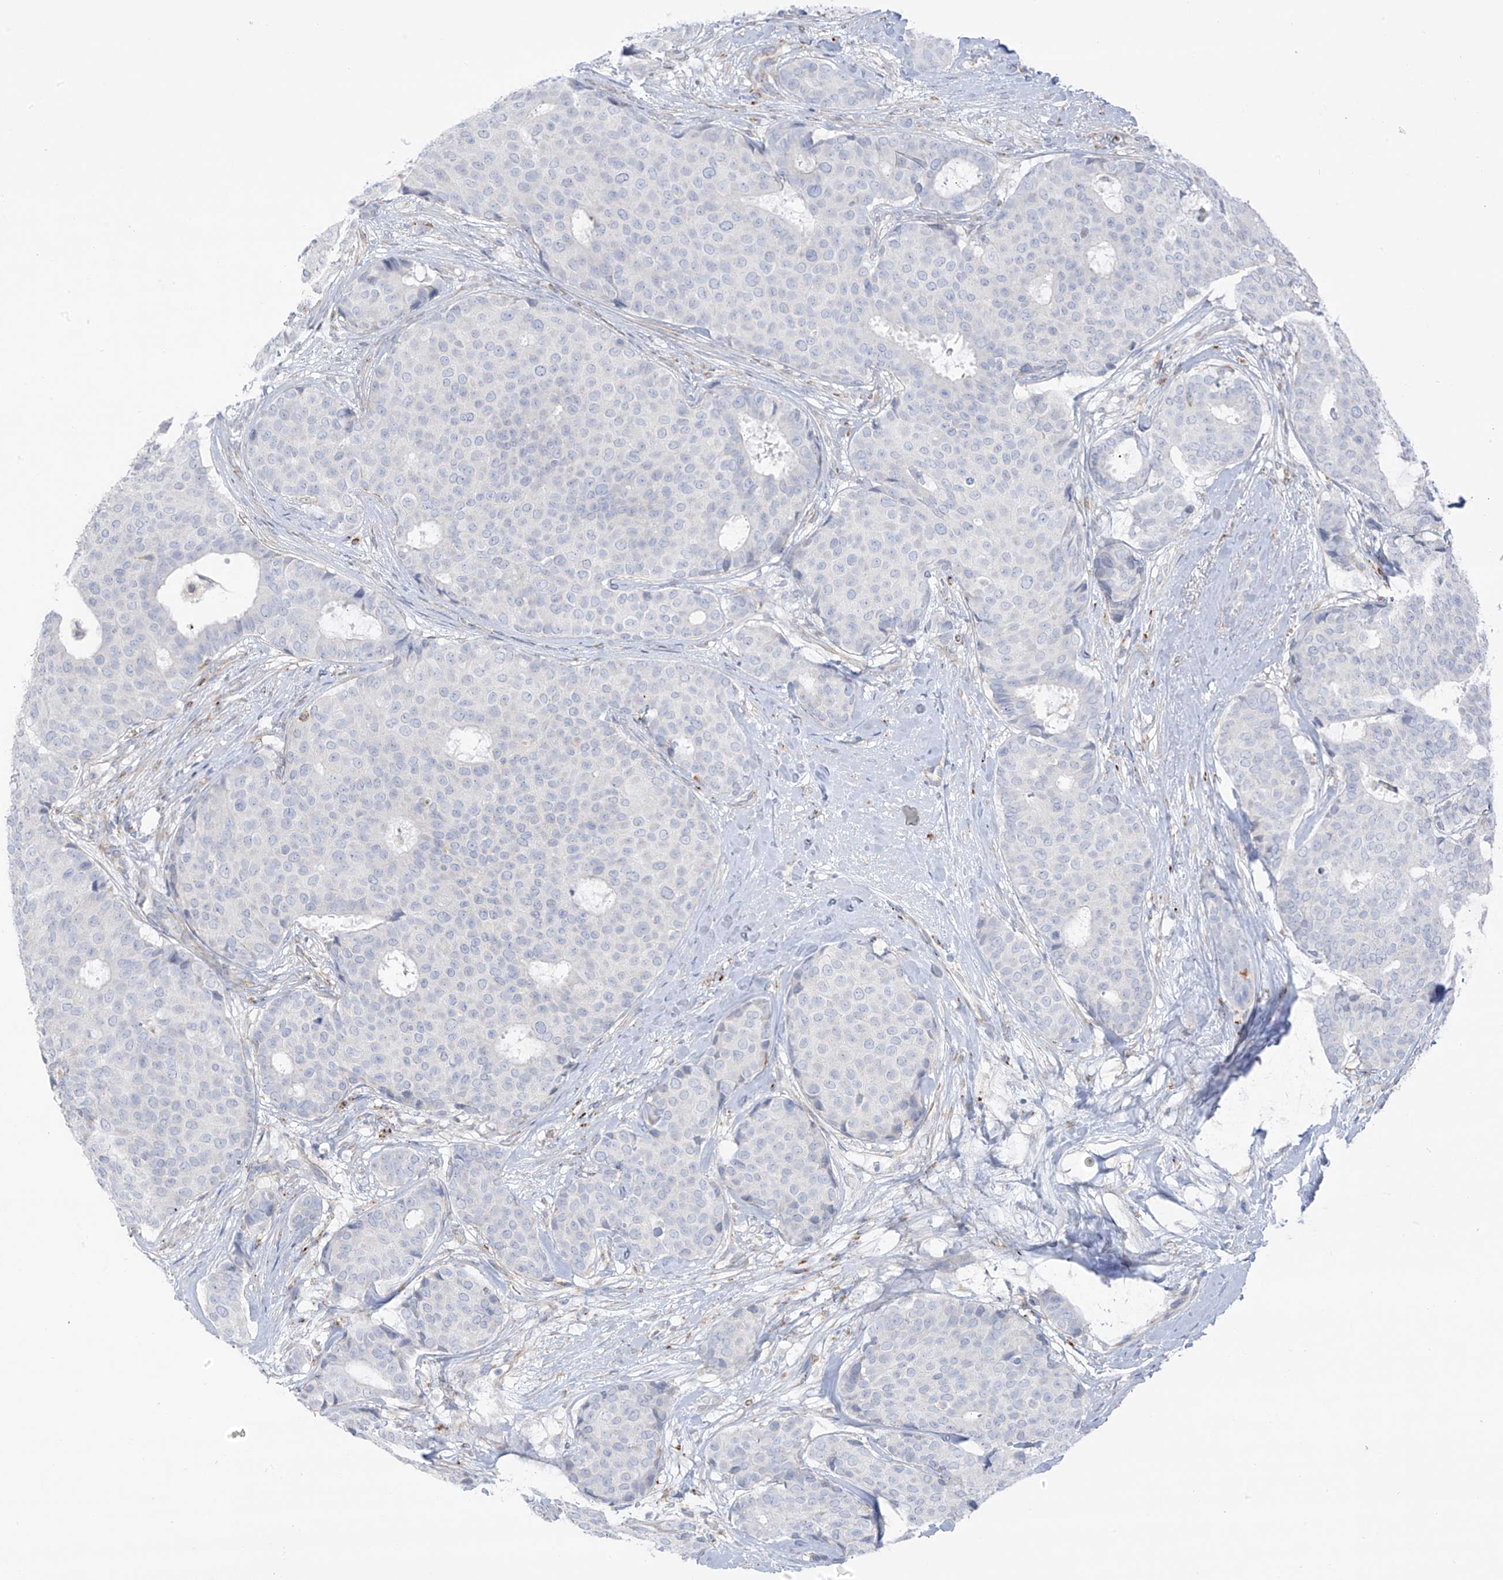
{"staining": {"intensity": "negative", "quantity": "none", "location": "none"}, "tissue": "breast cancer", "cell_type": "Tumor cells", "image_type": "cancer", "snomed": [{"axis": "morphology", "description": "Duct carcinoma"}, {"axis": "topography", "description": "Breast"}], "caption": "There is no significant expression in tumor cells of breast intraductal carcinoma.", "gene": "TAL2", "patient": {"sex": "female", "age": 75}}